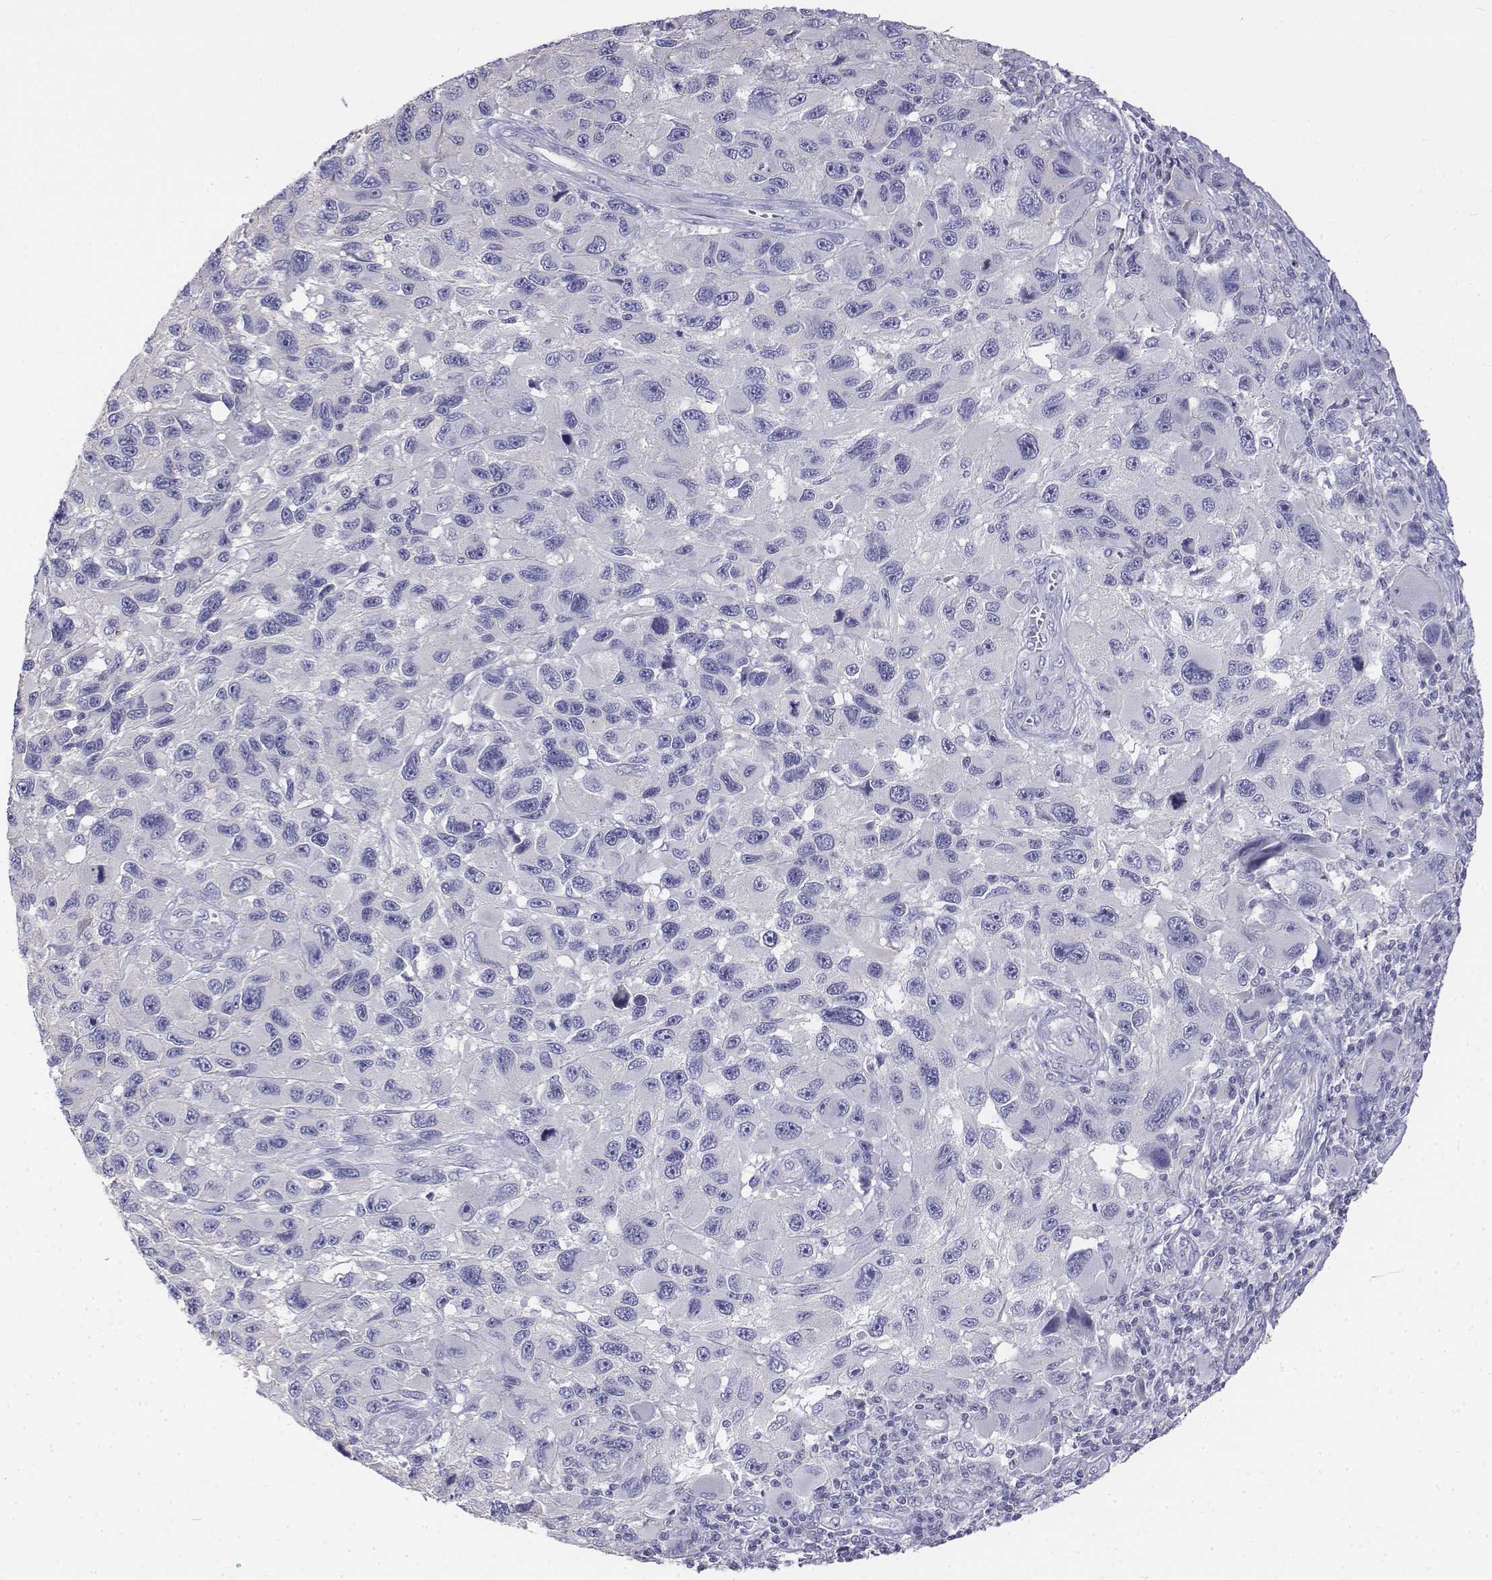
{"staining": {"intensity": "negative", "quantity": "none", "location": "none"}, "tissue": "melanoma", "cell_type": "Tumor cells", "image_type": "cancer", "snomed": [{"axis": "morphology", "description": "Malignant melanoma, NOS"}, {"axis": "topography", "description": "Skin"}], "caption": "The image reveals no staining of tumor cells in melanoma.", "gene": "LGSN", "patient": {"sex": "male", "age": 53}}